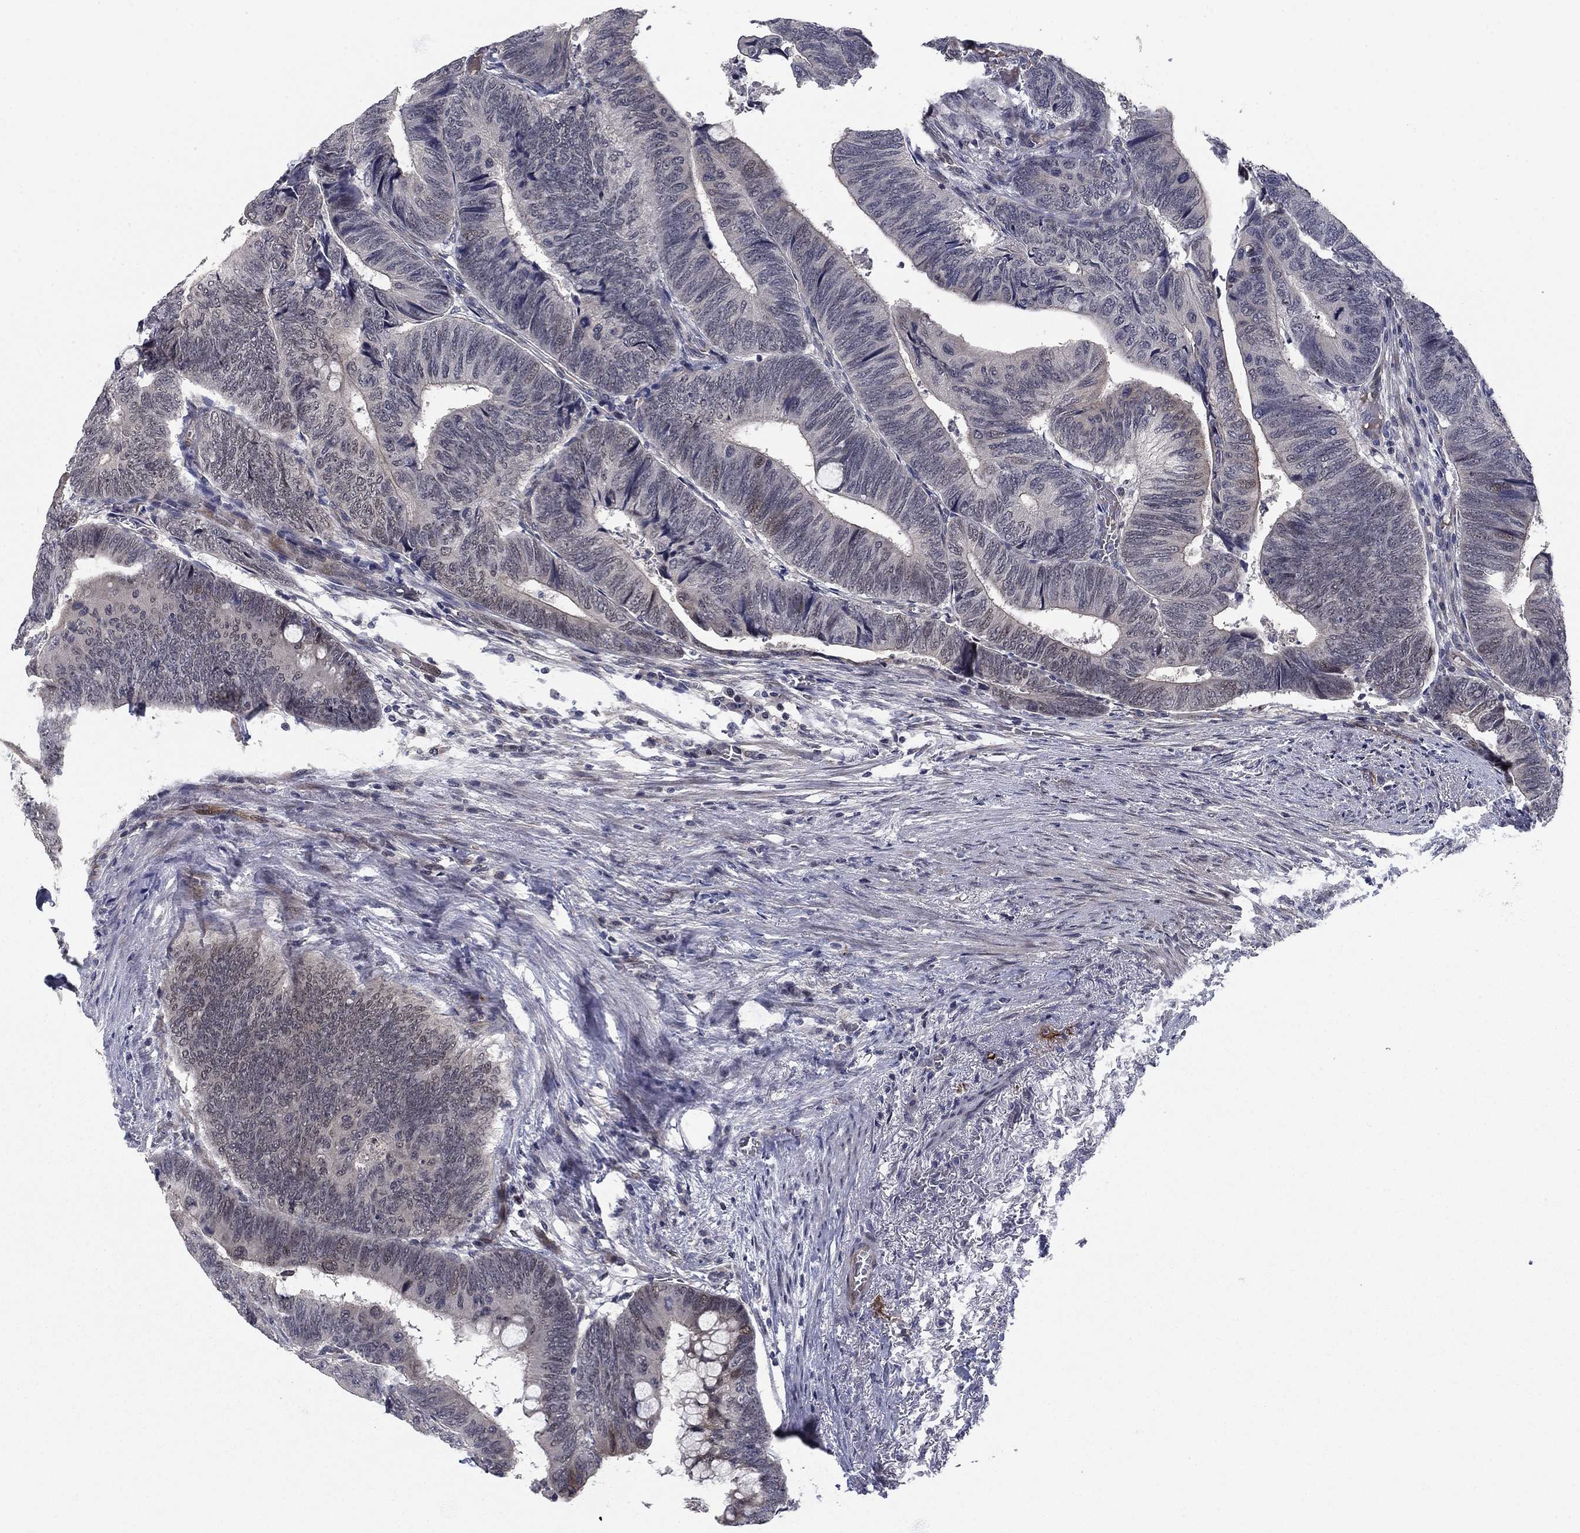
{"staining": {"intensity": "weak", "quantity": "<25%", "location": "nuclear"}, "tissue": "colorectal cancer", "cell_type": "Tumor cells", "image_type": "cancer", "snomed": [{"axis": "morphology", "description": "Normal tissue, NOS"}, {"axis": "morphology", "description": "Adenocarcinoma, NOS"}, {"axis": "topography", "description": "Rectum"}, {"axis": "topography", "description": "Peripheral nerve tissue"}], "caption": "Immunohistochemistry micrograph of neoplastic tissue: human colorectal cancer stained with DAB reveals no significant protein staining in tumor cells.", "gene": "BCL11A", "patient": {"sex": "male", "age": 92}}